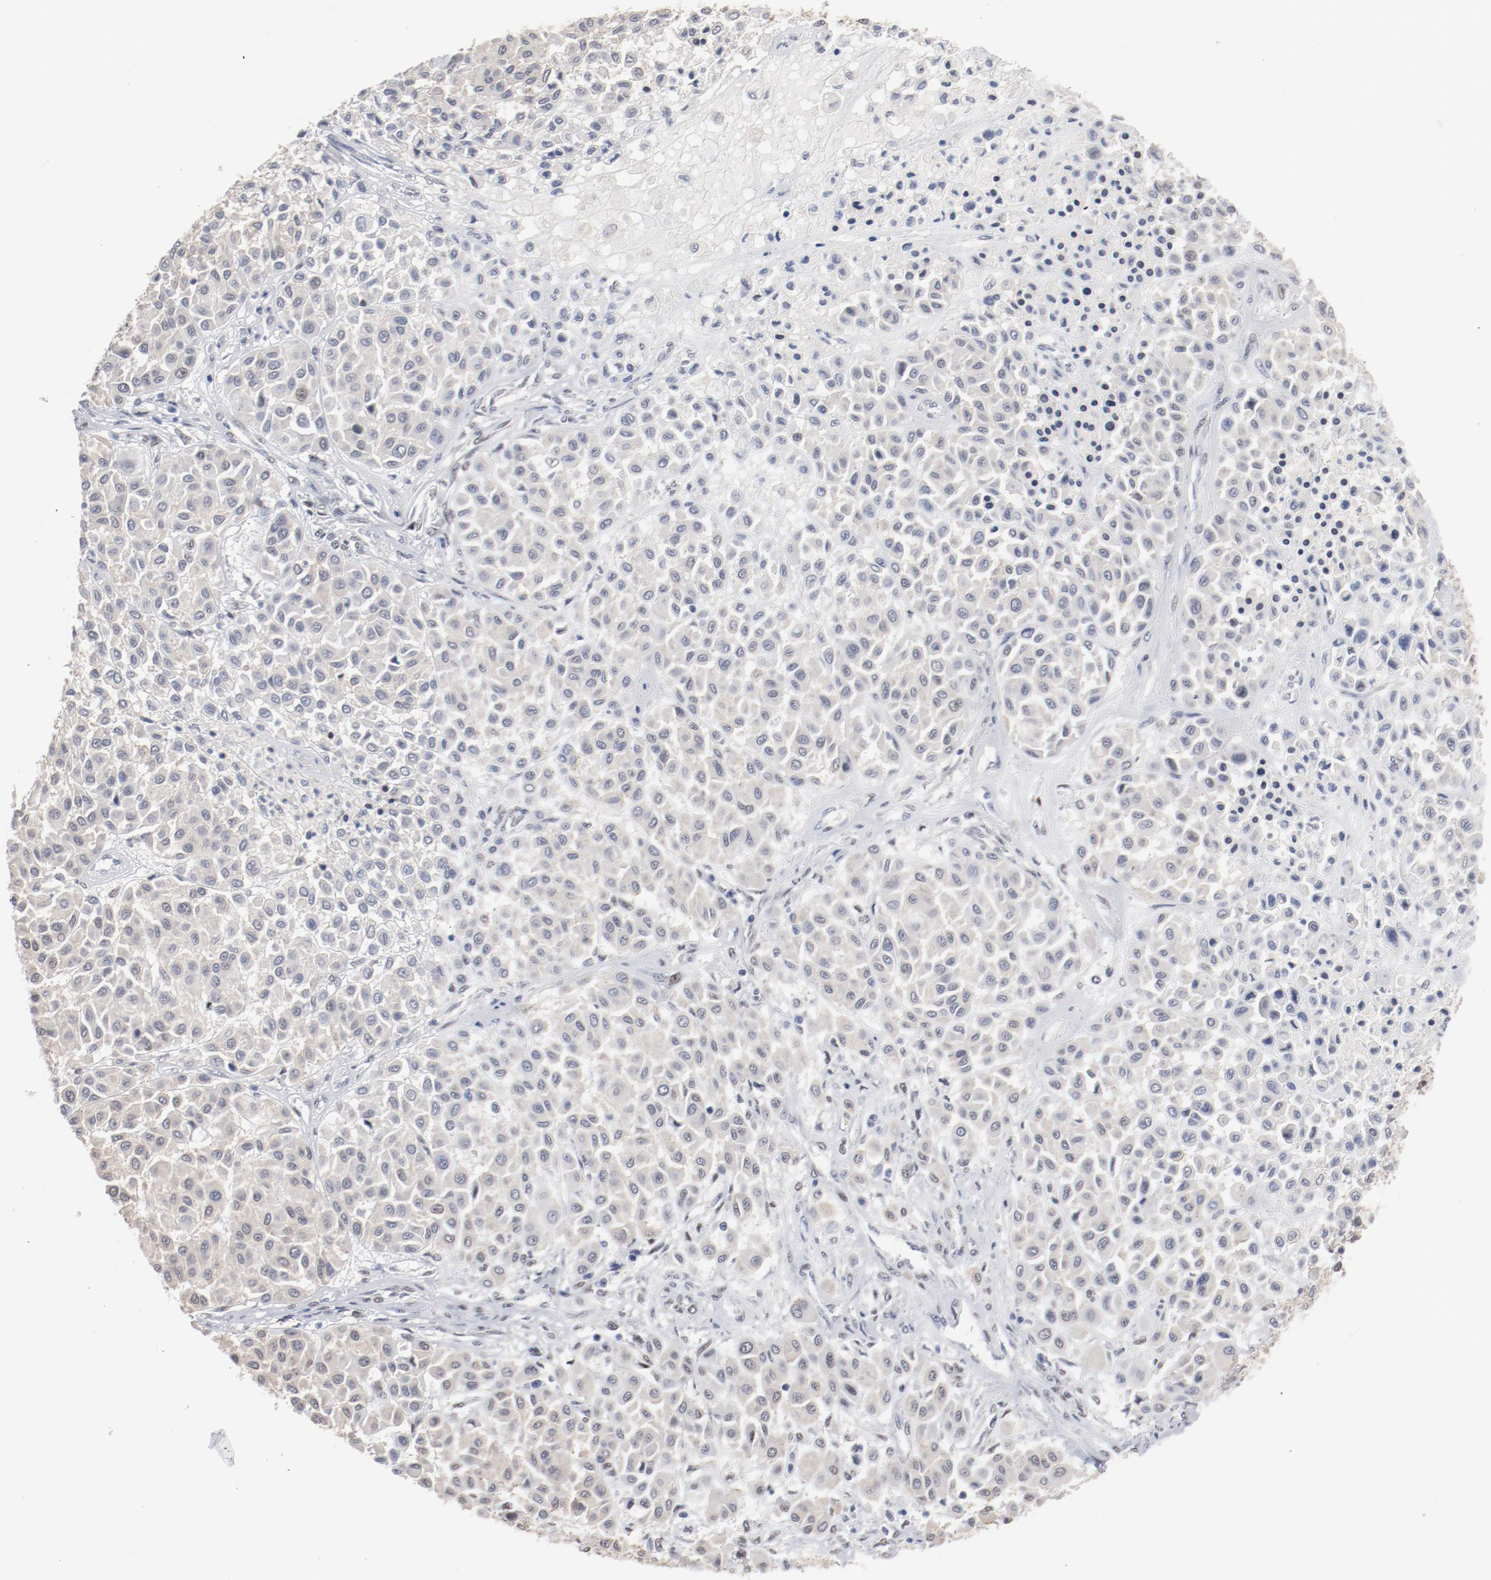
{"staining": {"intensity": "negative", "quantity": "none", "location": "none"}, "tissue": "melanoma", "cell_type": "Tumor cells", "image_type": "cancer", "snomed": [{"axis": "morphology", "description": "Malignant melanoma, Metastatic site"}, {"axis": "topography", "description": "Soft tissue"}], "caption": "There is no significant expression in tumor cells of malignant melanoma (metastatic site).", "gene": "ZEB2", "patient": {"sex": "male", "age": 41}}